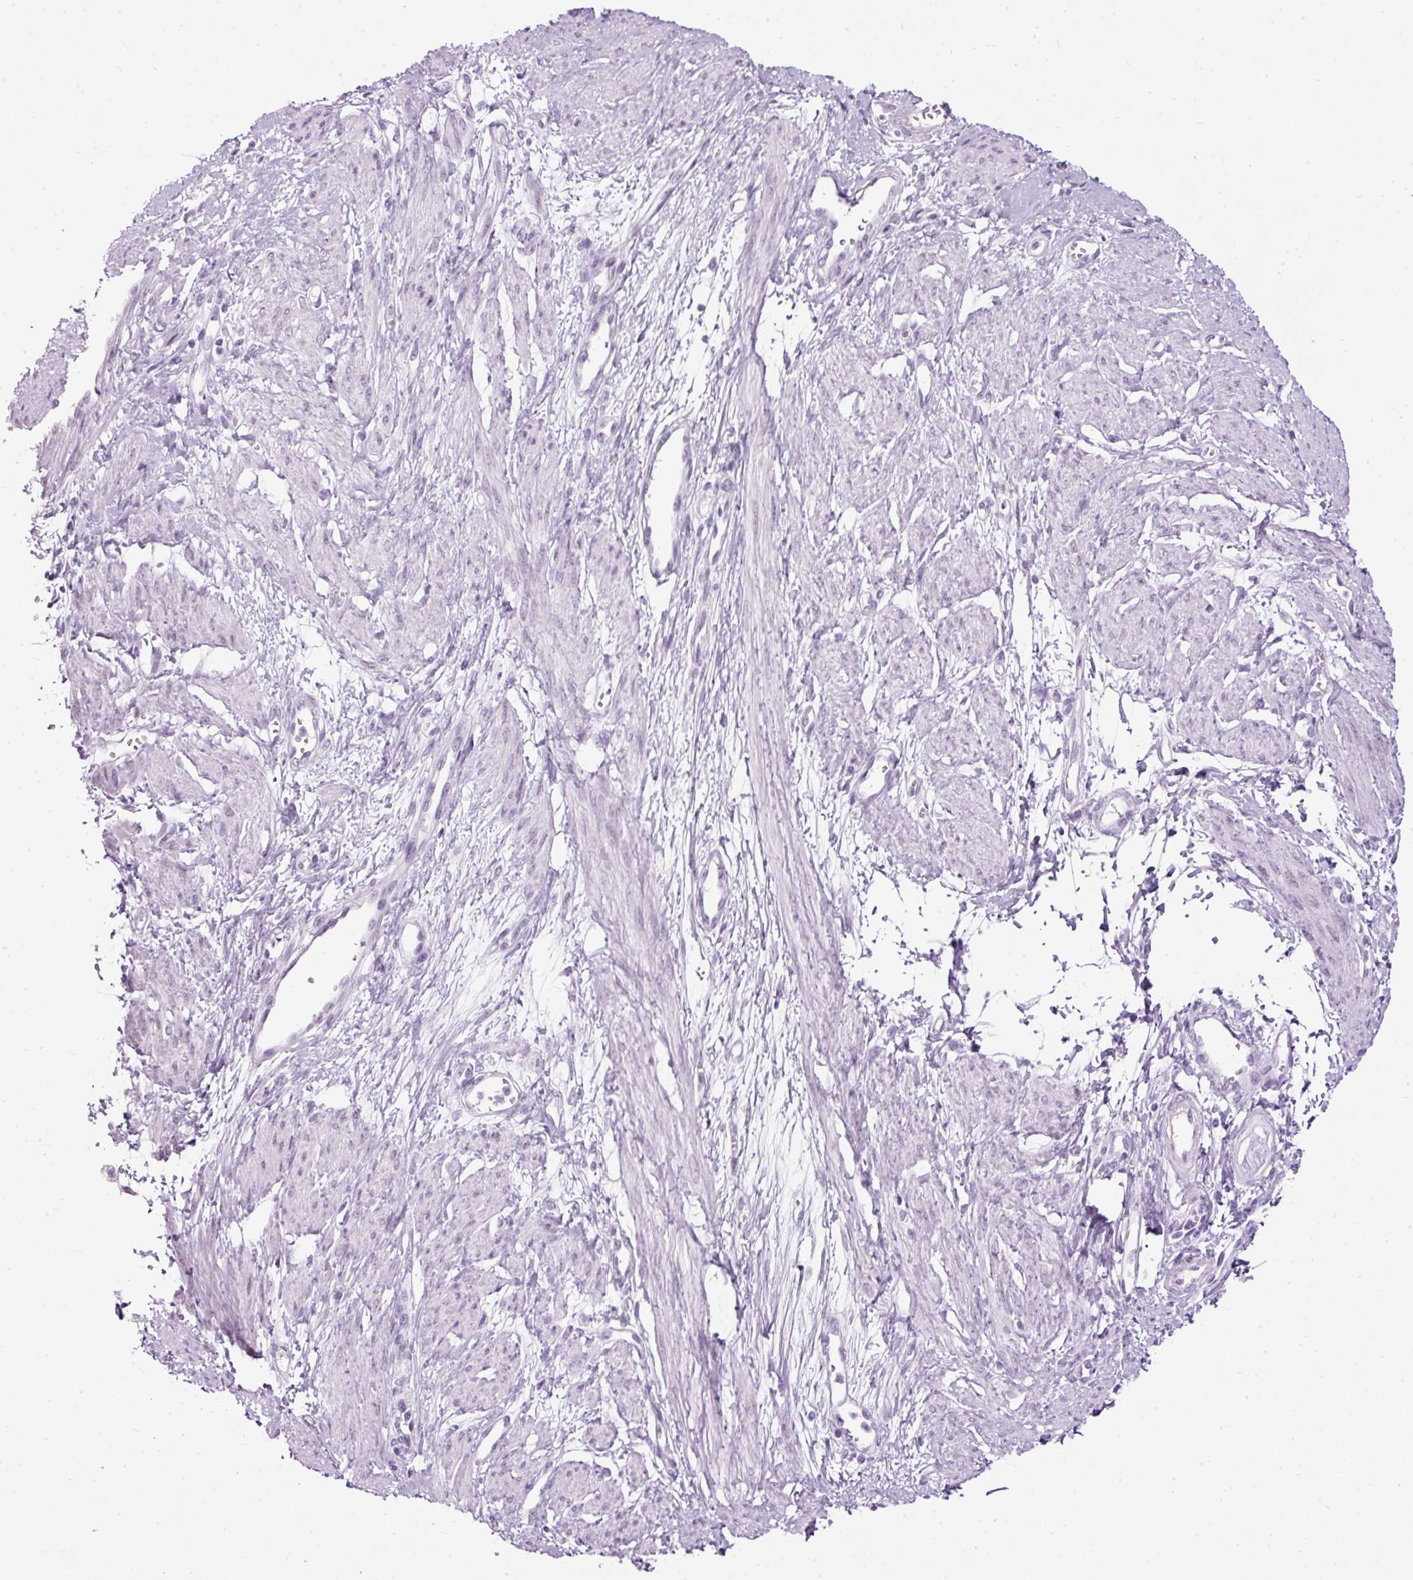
{"staining": {"intensity": "negative", "quantity": "none", "location": "none"}, "tissue": "smooth muscle", "cell_type": "Smooth muscle cells", "image_type": "normal", "snomed": [{"axis": "morphology", "description": "Normal tissue, NOS"}, {"axis": "topography", "description": "Smooth muscle"}, {"axis": "topography", "description": "Uterus"}], "caption": "Image shows no protein positivity in smooth muscle cells of unremarkable smooth muscle. (DAB (3,3'-diaminobenzidine) IHC visualized using brightfield microscopy, high magnification).", "gene": "PDE6B", "patient": {"sex": "female", "age": 39}}